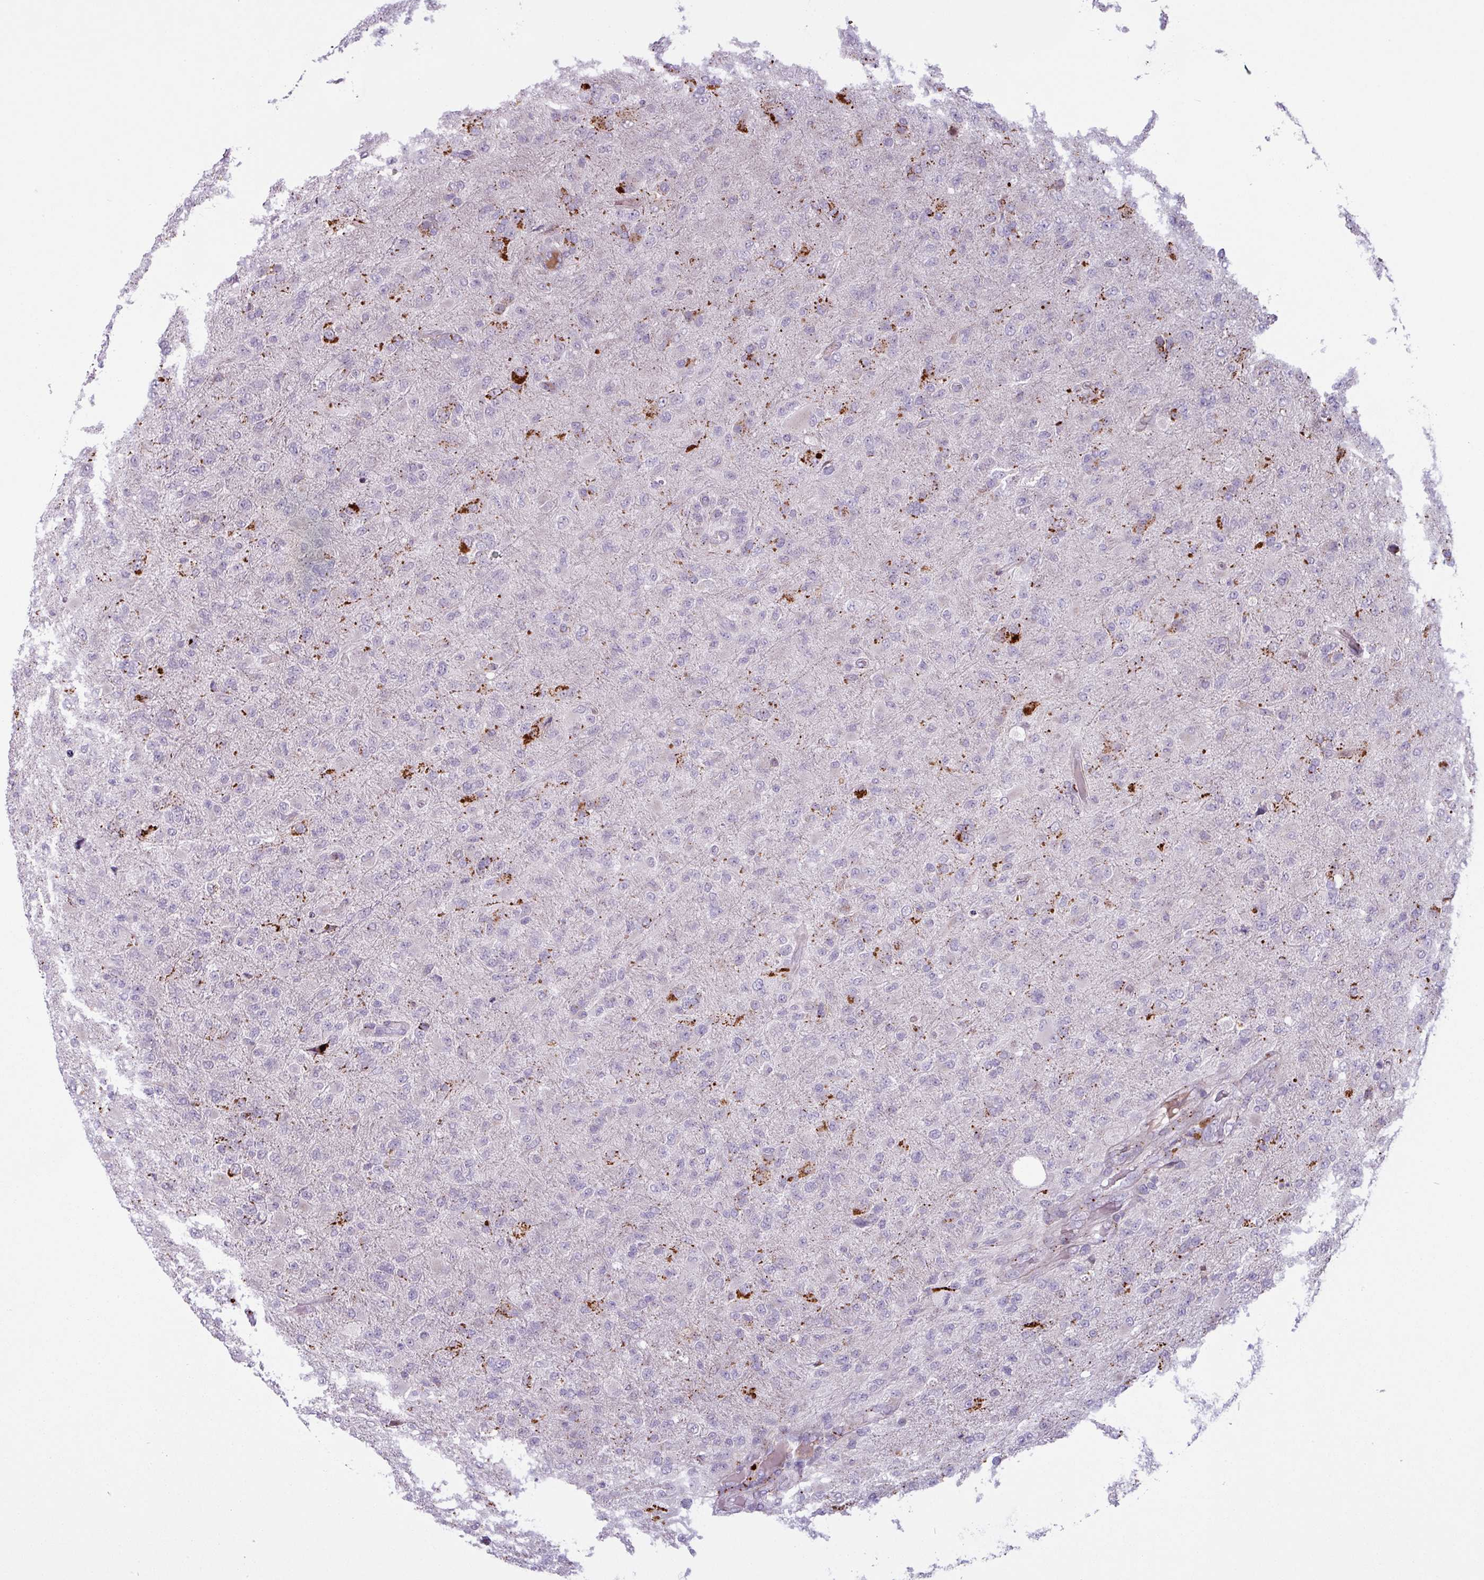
{"staining": {"intensity": "negative", "quantity": "none", "location": "none"}, "tissue": "glioma", "cell_type": "Tumor cells", "image_type": "cancer", "snomed": [{"axis": "morphology", "description": "Glioma, malignant, Low grade"}, {"axis": "topography", "description": "Brain"}], "caption": "Immunohistochemistry (IHC) of human malignant glioma (low-grade) demonstrates no positivity in tumor cells.", "gene": "MAP7D2", "patient": {"sex": "male", "age": 65}}